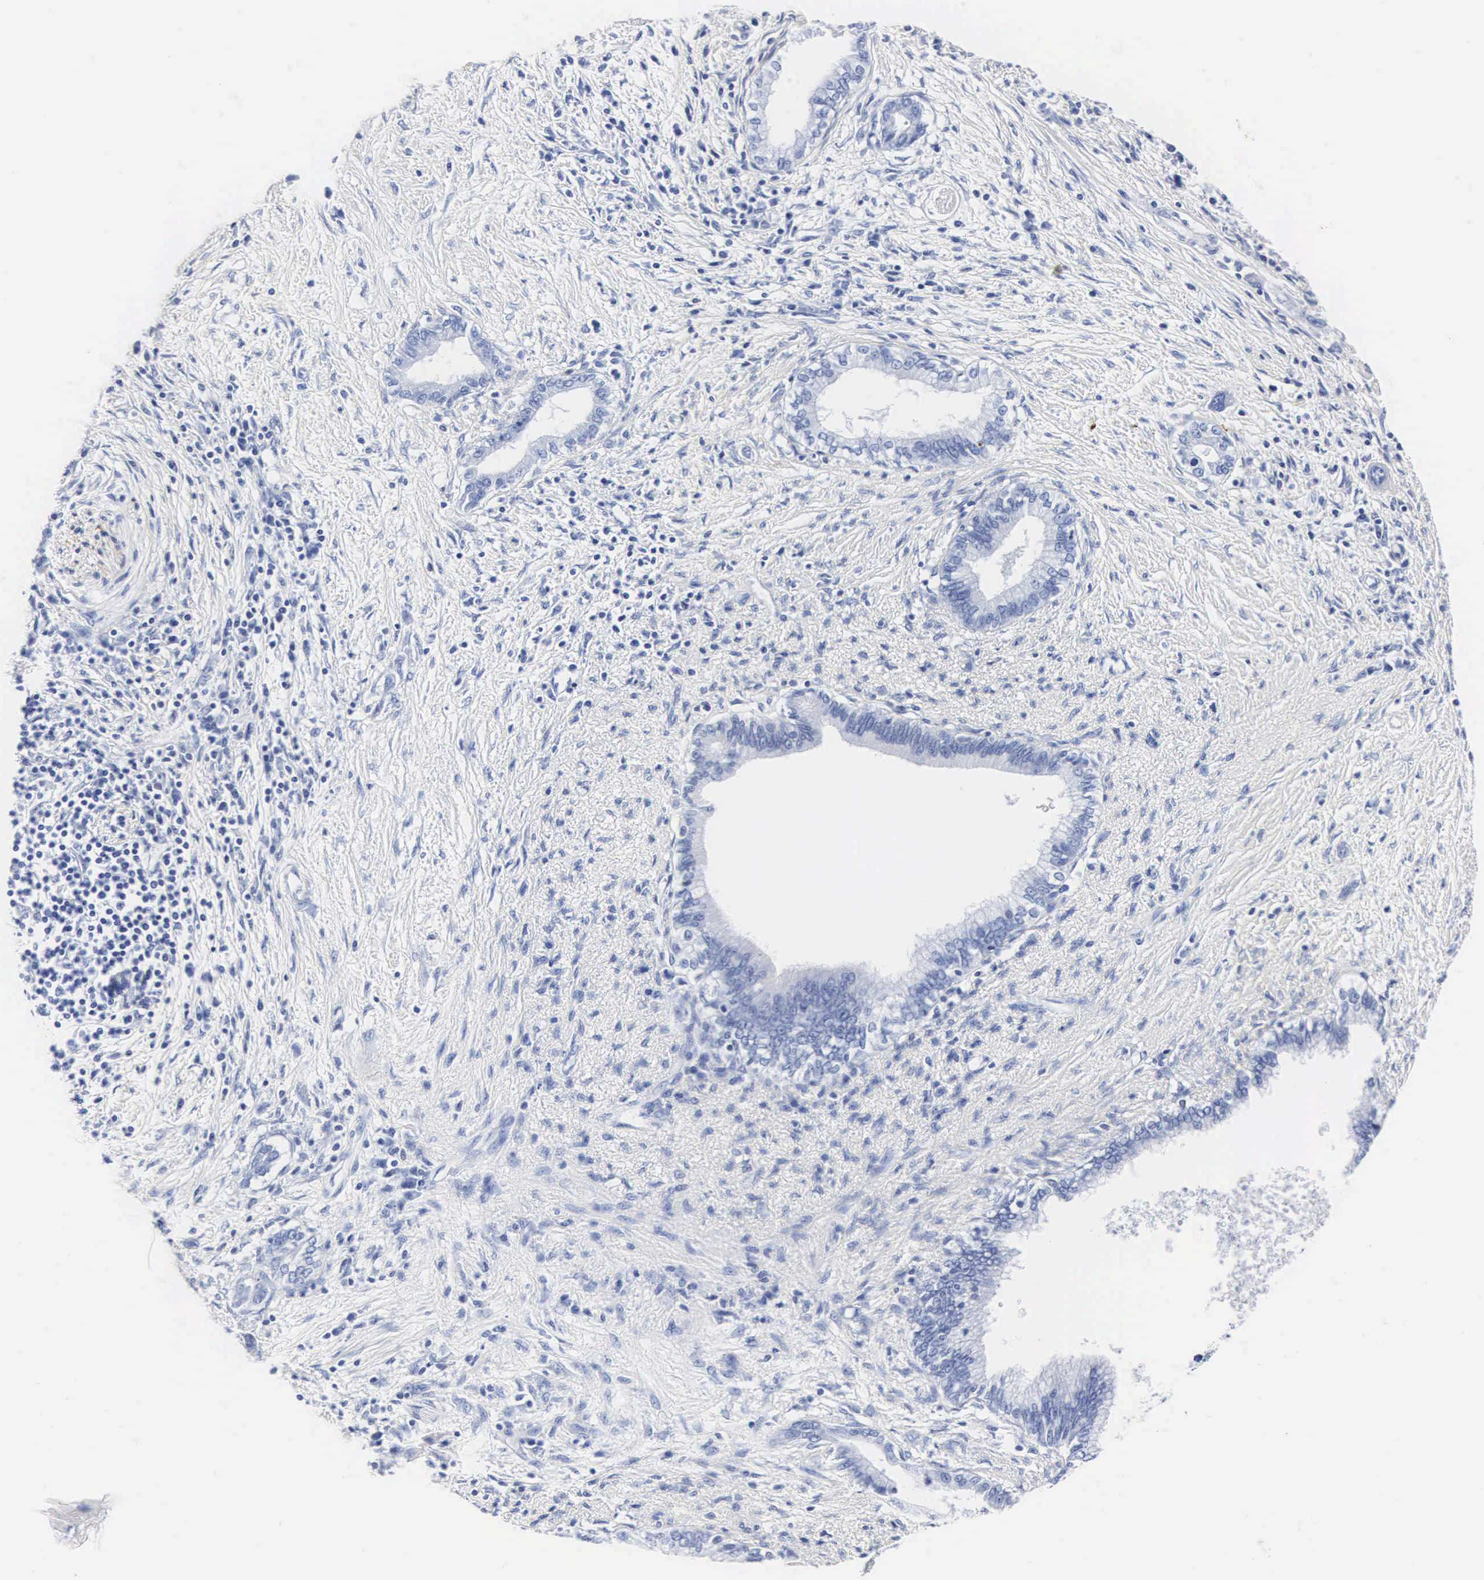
{"staining": {"intensity": "negative", "quantity": "none", "location": "none"}, "tissue": "pancreatic cancer", "cell_type": "Tumor cells", "image_type": "cancer", "snomed": [{"axis": "morphology", "description": "Adenocarcinoma, NOS"}, {"axis": "topography", "description": "Pancreas"}], "caption": "A high-resolution micrograph shows immunohistochemistry staining of pancreatic cancer (adenocarcinoma), which reveals no significant staining in tumor cells.", "gene": "ENO2", "patient": {"sex": "female", "age": 64}}